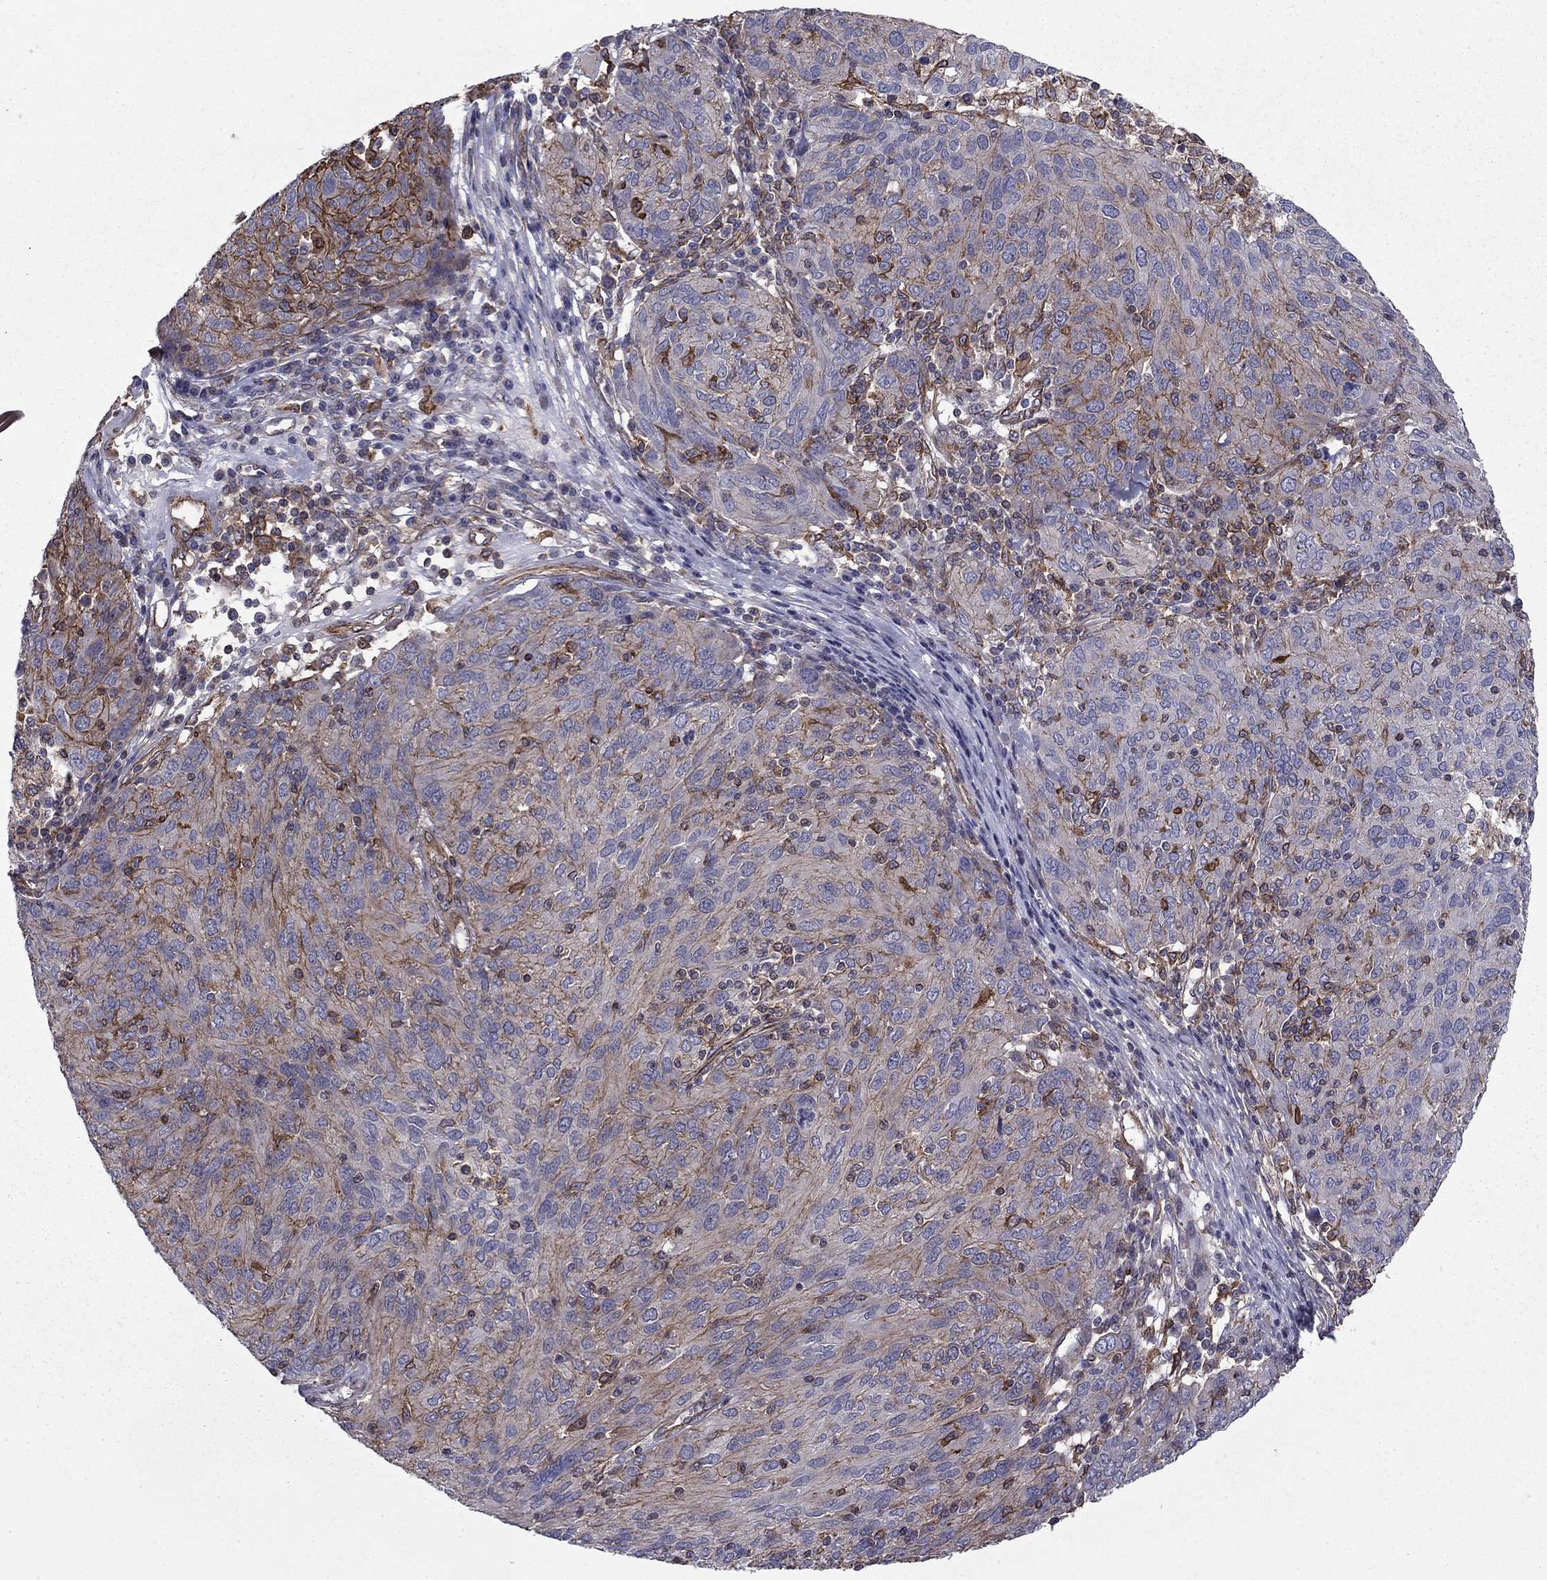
{"staining": {"intensity": "moderate", "quantity": "25%-75%", "location": "cytoplasmic/membranous"}, "tissue": "ovarian cancer", "cell_type": "Tumor cells", "image_type": "cancer", "snomed": [{"axis": "morphology", "description": "Carcinoma, endometroid"}, {"axis": "topography", "description": "Ovary"}], "caption": "Protein staining of ovarian cancer (endometroid carcinoma) tissue shows moderate cytoplasmic/membranous expression in approximately 25%-75% of tumor cells.", "gene": "SHMT1", "patient": {"sex": "female", "age": 50}}